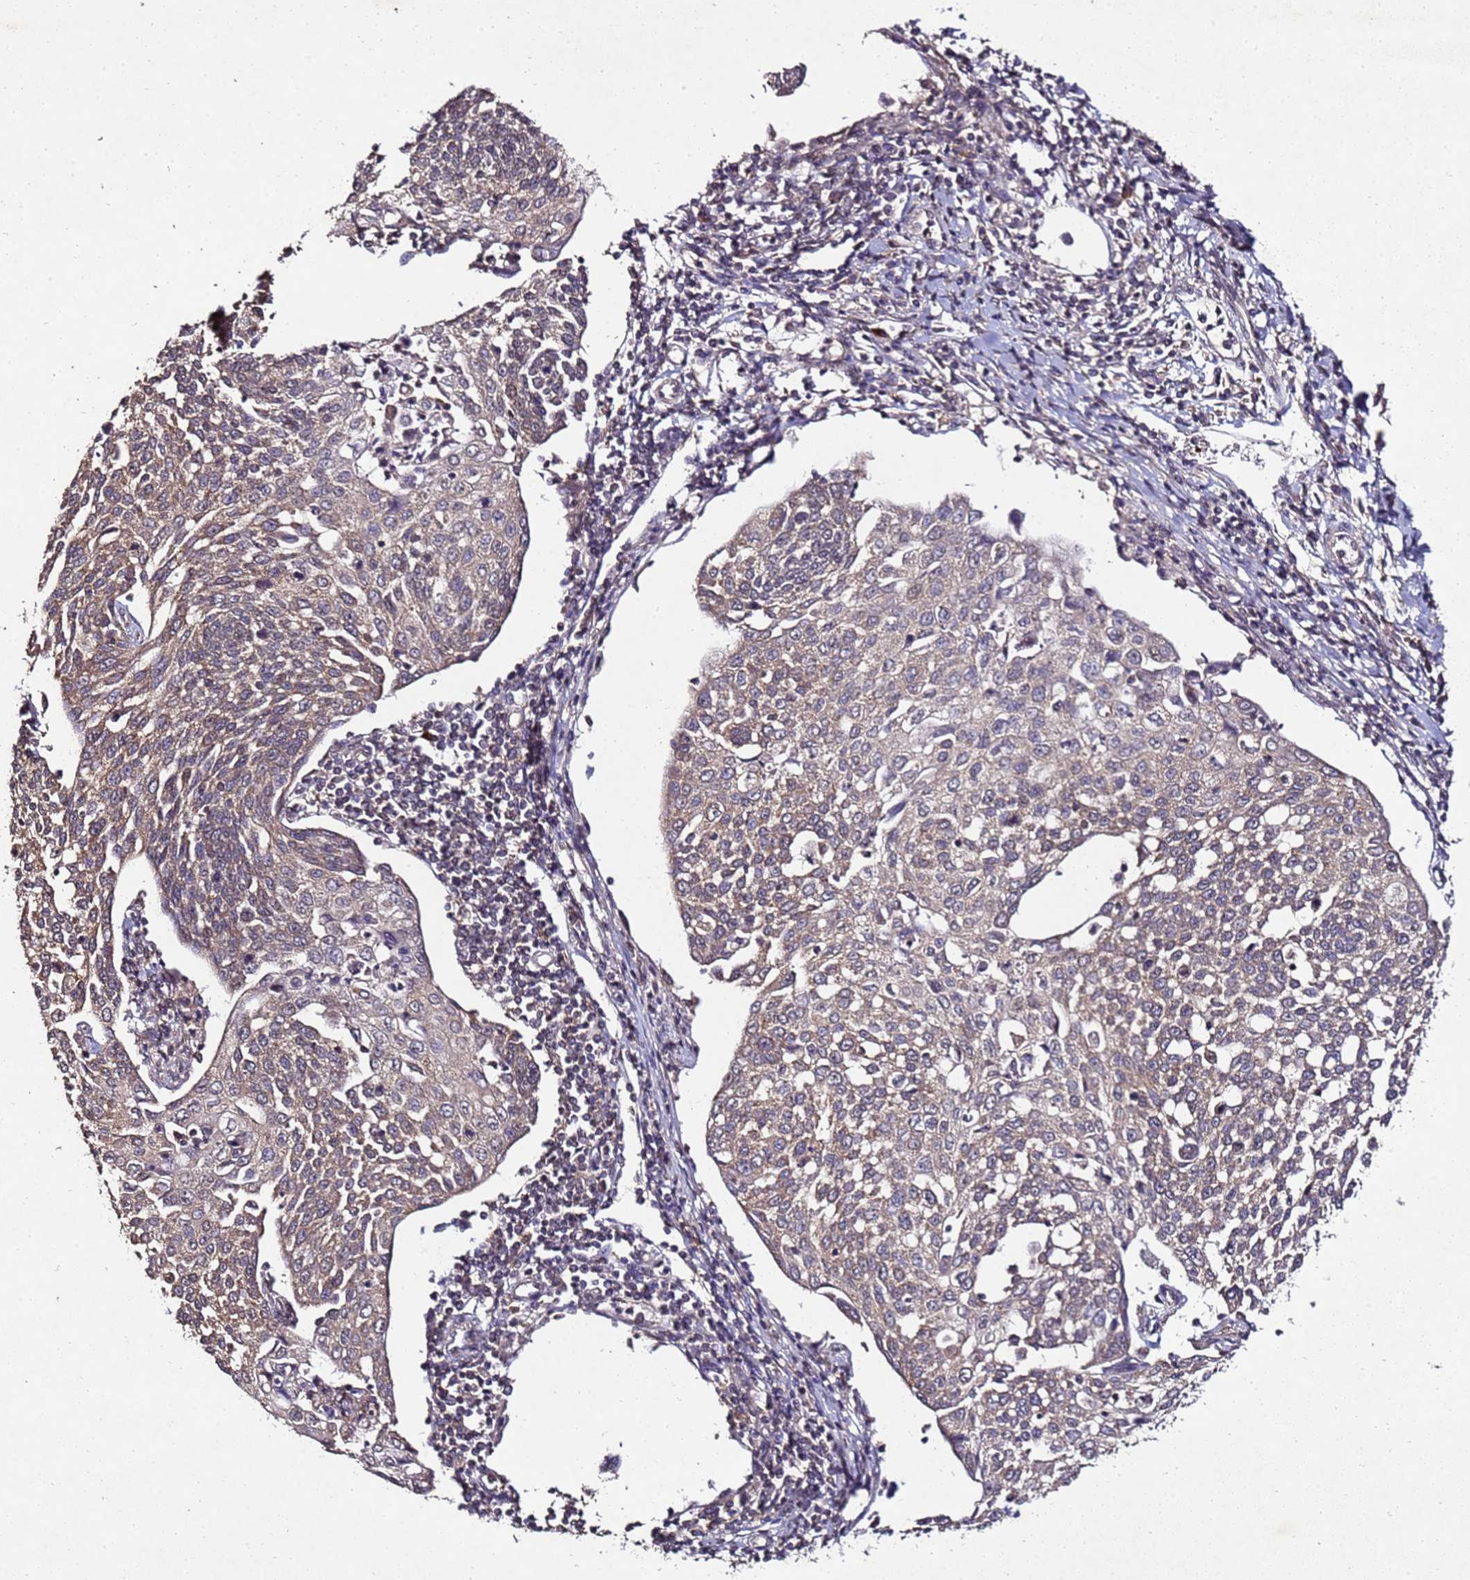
{"staining": {"intensity": "weak", "quantity": ">75%", "location": "cytoplasmic/membranous"}, "tissue": "cervical cancer", "cell_type": "Tumor cells", "image_type": "cancer", "snomed": [{"axis": "morphology", "description": "Squamous cell carcinoma, NOS"}, {"axis": "topography", "description": "Cervix"}], "caption": "DAB (3,3'-diaminobenzidine) immunohistochemical staining of cervical squamous cell carcinoma exhibits weak cytoplasmic/membranous protein staining in about >75% of tumor cells. (DAB = brown stain, brightfield microscopy at high magnification).", "gene": "ANKRD17", "patient": {"sex": "female", "age": 34}}